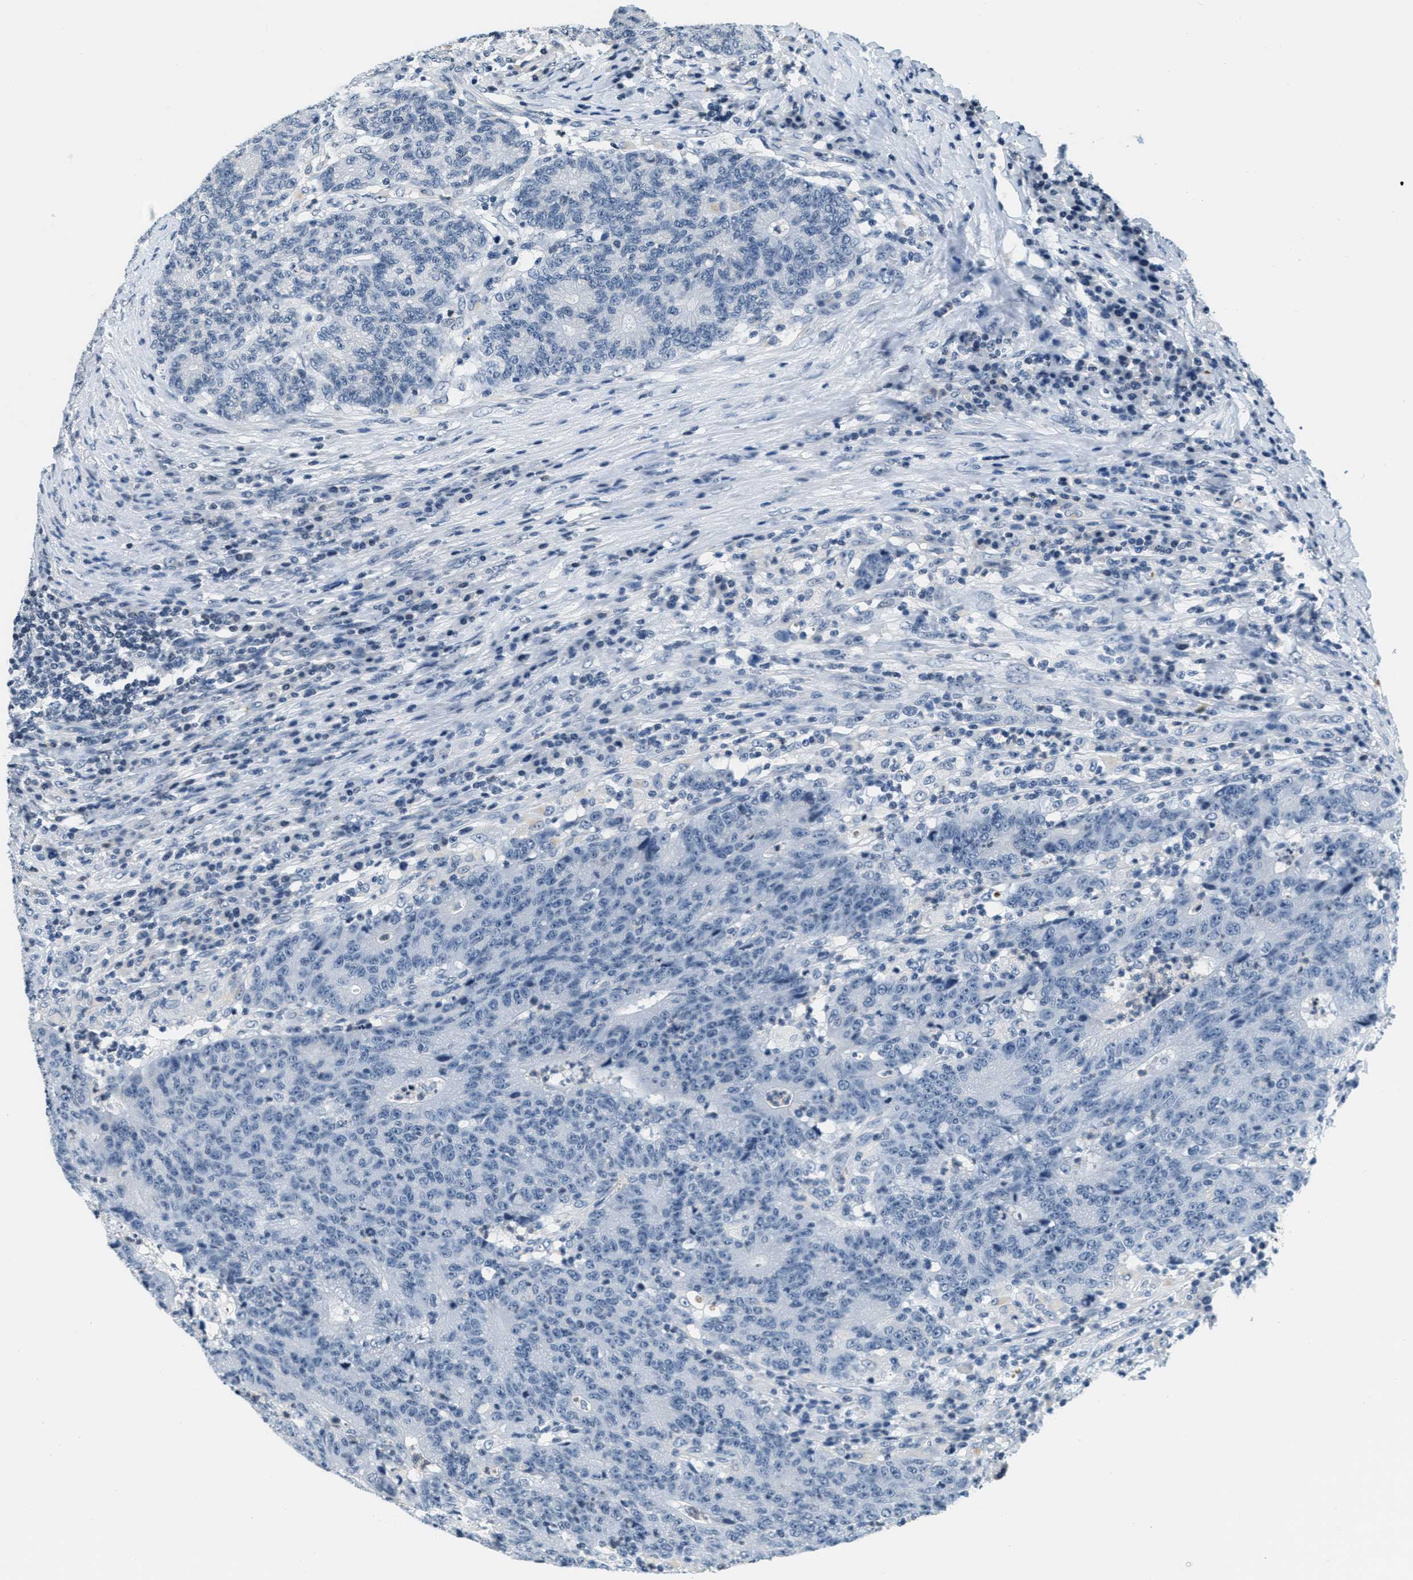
{"staining": {"intensity": "negative", "quantity": "none", "location": "none"}, "tissue": "colorectal cancer", "cell_type": "Tumor cells", "image_type": "cancer", "snomed": [{"axis": "morphology", "description": "Normal tissue, NOS"}, {"axis": "morphology", "description": "Adenocarcinoma, NOS"}, {"axis": "topography", "description": "Colon"}], "caption": "Human adenocarcinoma (colorectal) stained for a protein using immunohistochemistry displays no expression in tumor cells.", "gene": "CA4", "patient": {"sex": "female", "age": 75}}